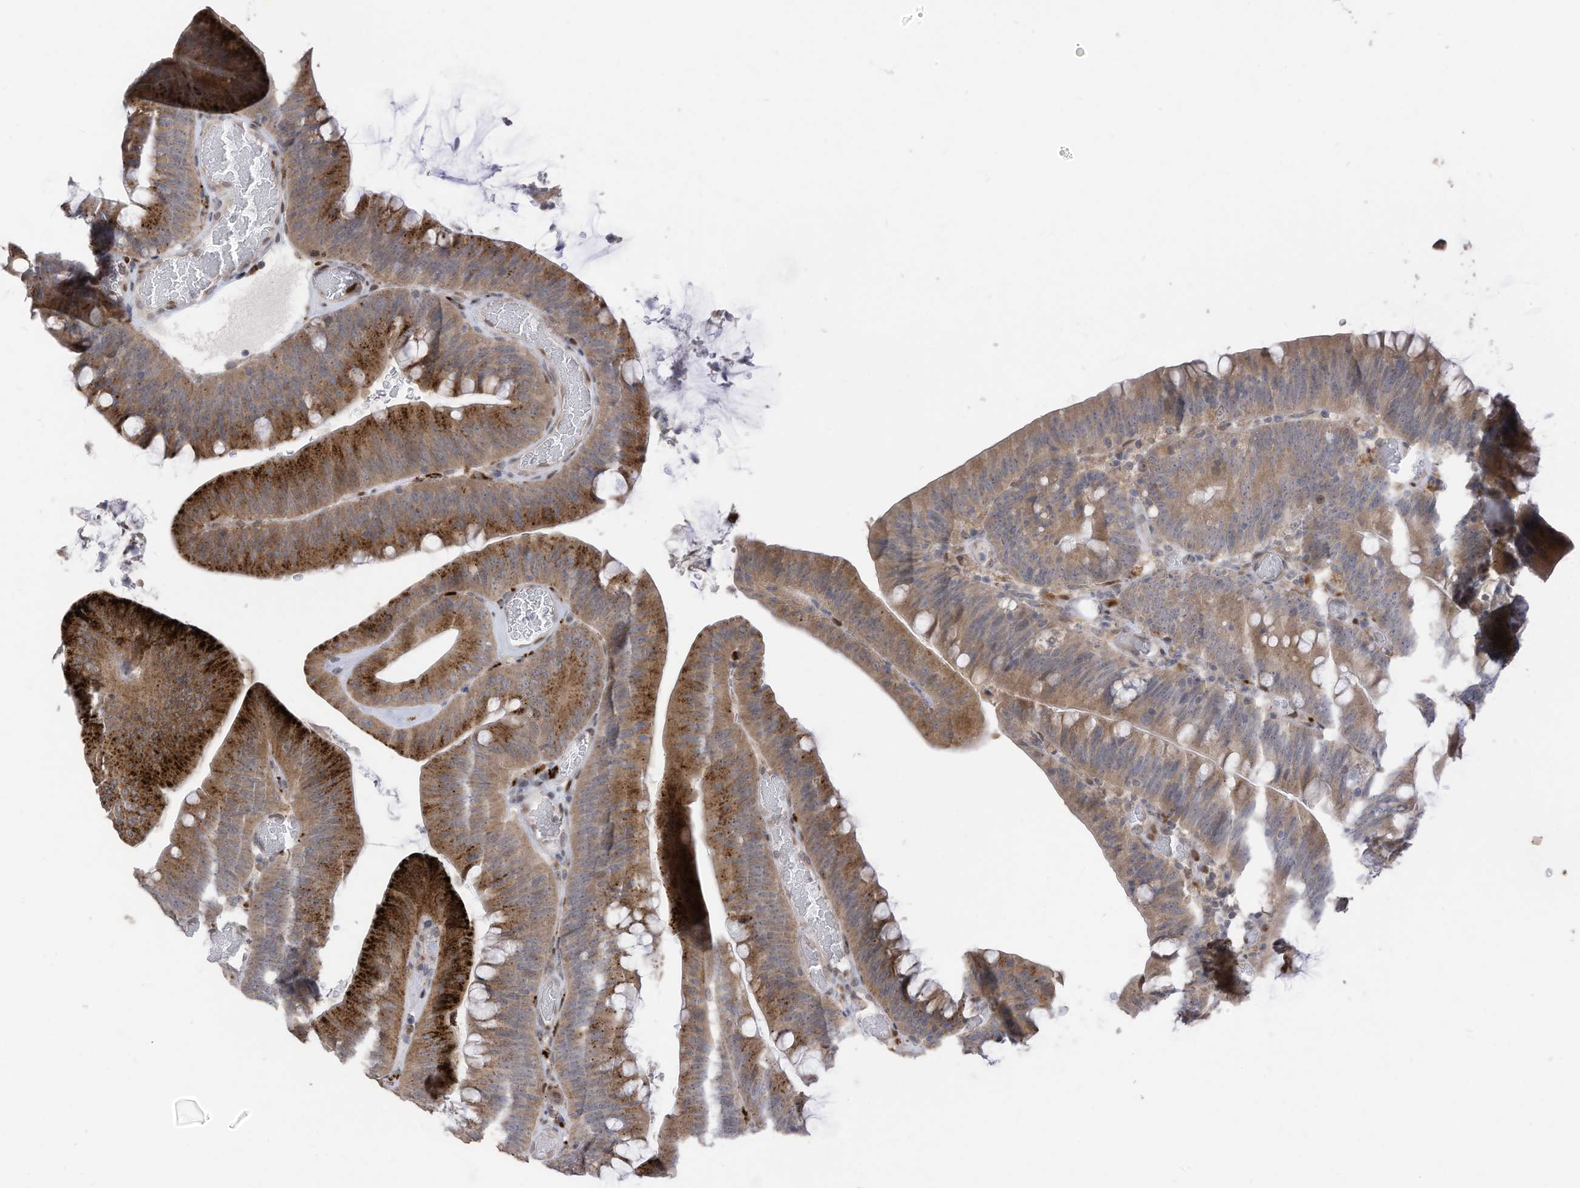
{"staining": {"intensity": "moderate", "quantity": "25%-75%", "location": "cytoplasmic/membranous"}, "tissue": "colorectal cancer", "cell_type": "Tumor cells", "image_type": "cancer", "snomed": [{"axis": "morphology", "description": "Normal tissue, NOS"}, {"axis": "topography", "description": "Colon"}], "caption": "A micrograph showing moderate cytoplasmic/membranous expression in approximately 25%-75% of tumor cells in colorectal cancer, as visualized by brown immunohistochemical staining.", "gene": "RABL3", "patient": {"sex": "female", "age": 82}}